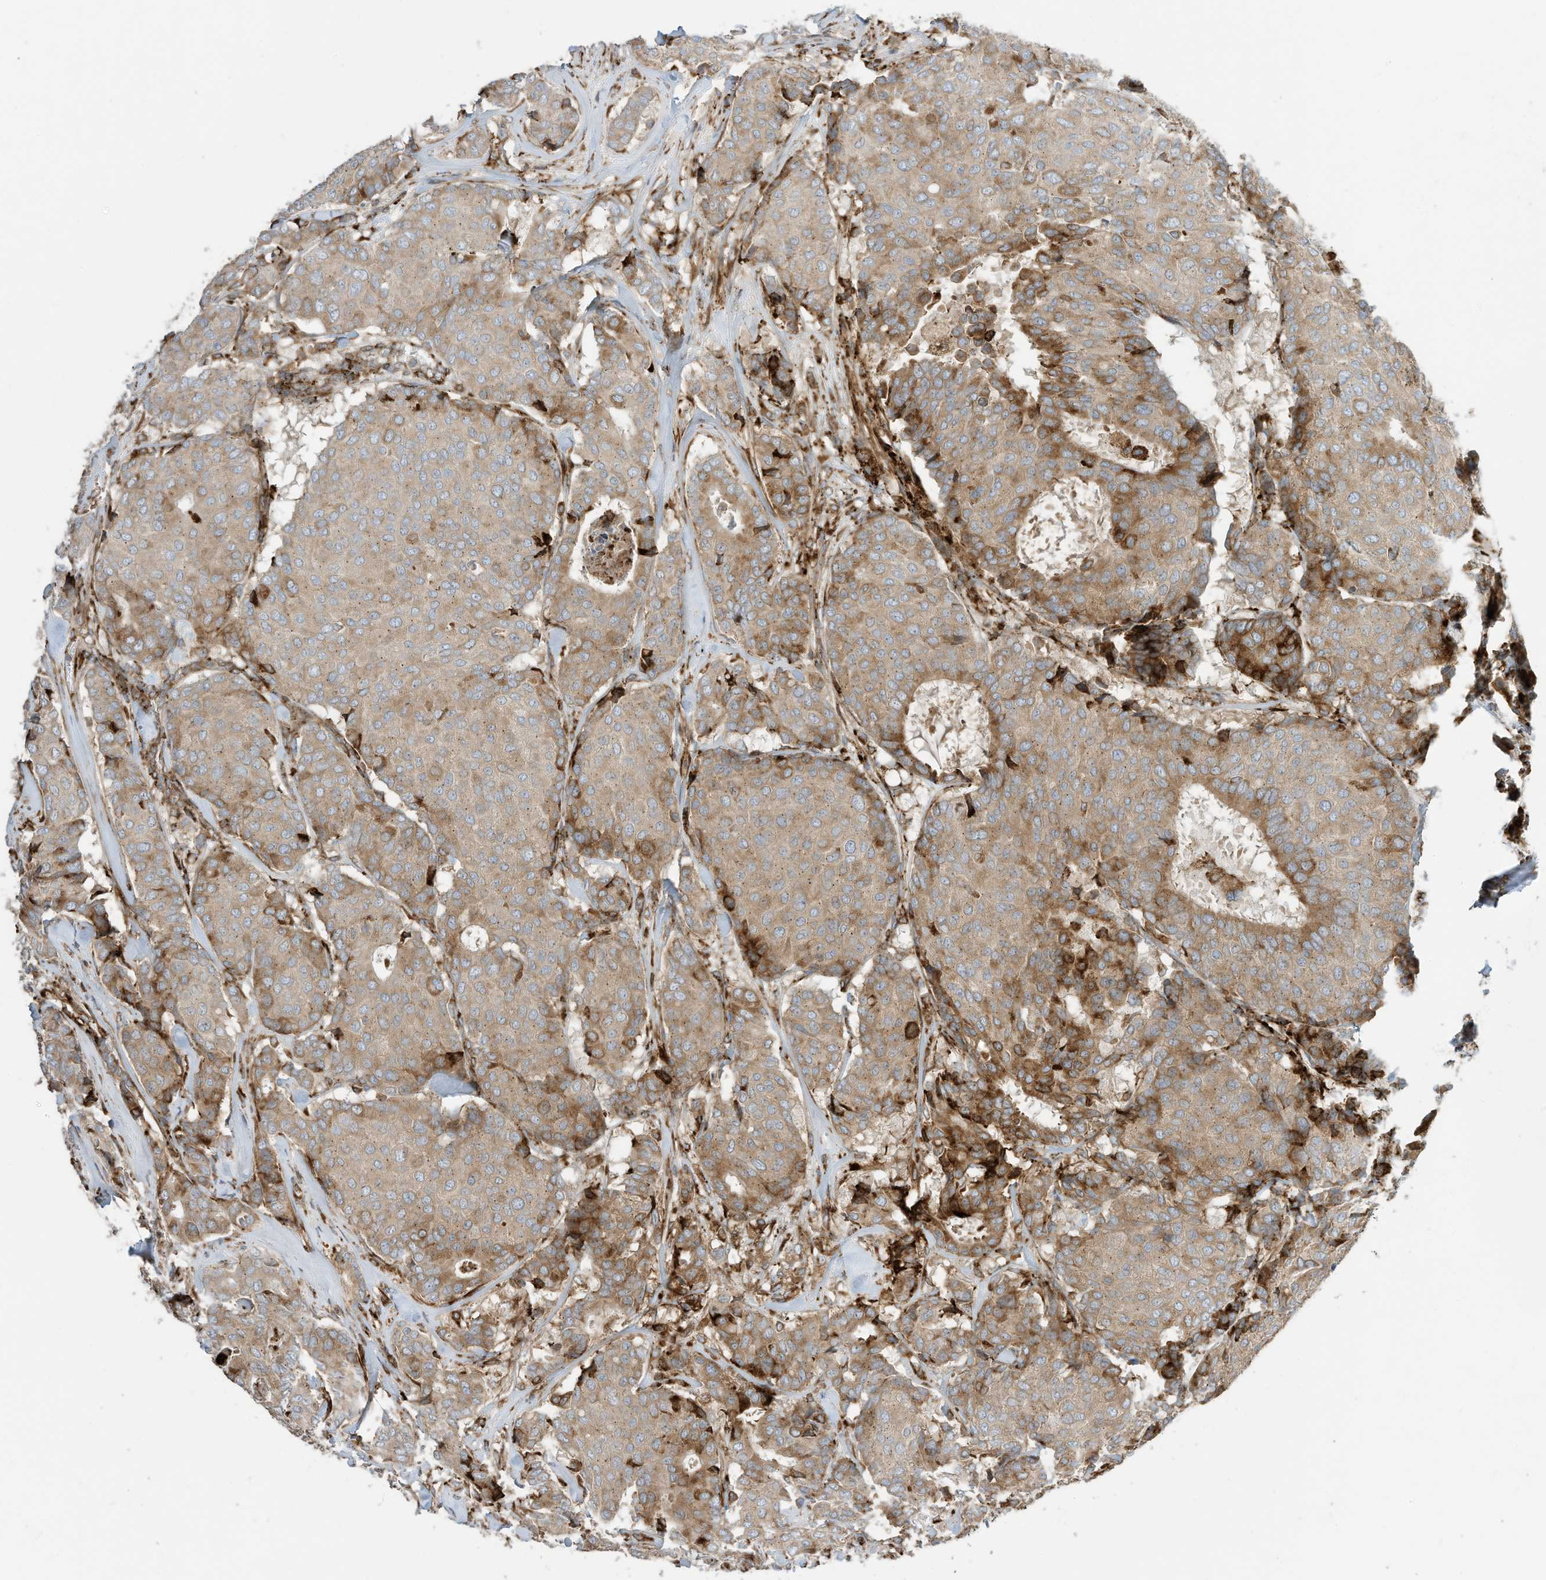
{"staining": {"intensity": "moderate", "quantity": "<25%", "location": "cytoplasmic/membranous"}, "tissue": "breast cancer", "cell_type": "Tumor cells", "image_type": "cancer", "snomed": [{"axis": "morphology", "description": "Duct carcinoma"}, {"axis": "topography", "description": "Breast"}], "caption": "About <25% of tumor cells in breast cancer display moderate cytoplasmic/membranous protein expression as visualized by brown immunohistochemical staining.", "gene": "TRNAU1AP", "patient": {"sex": "female", "age": 75}}